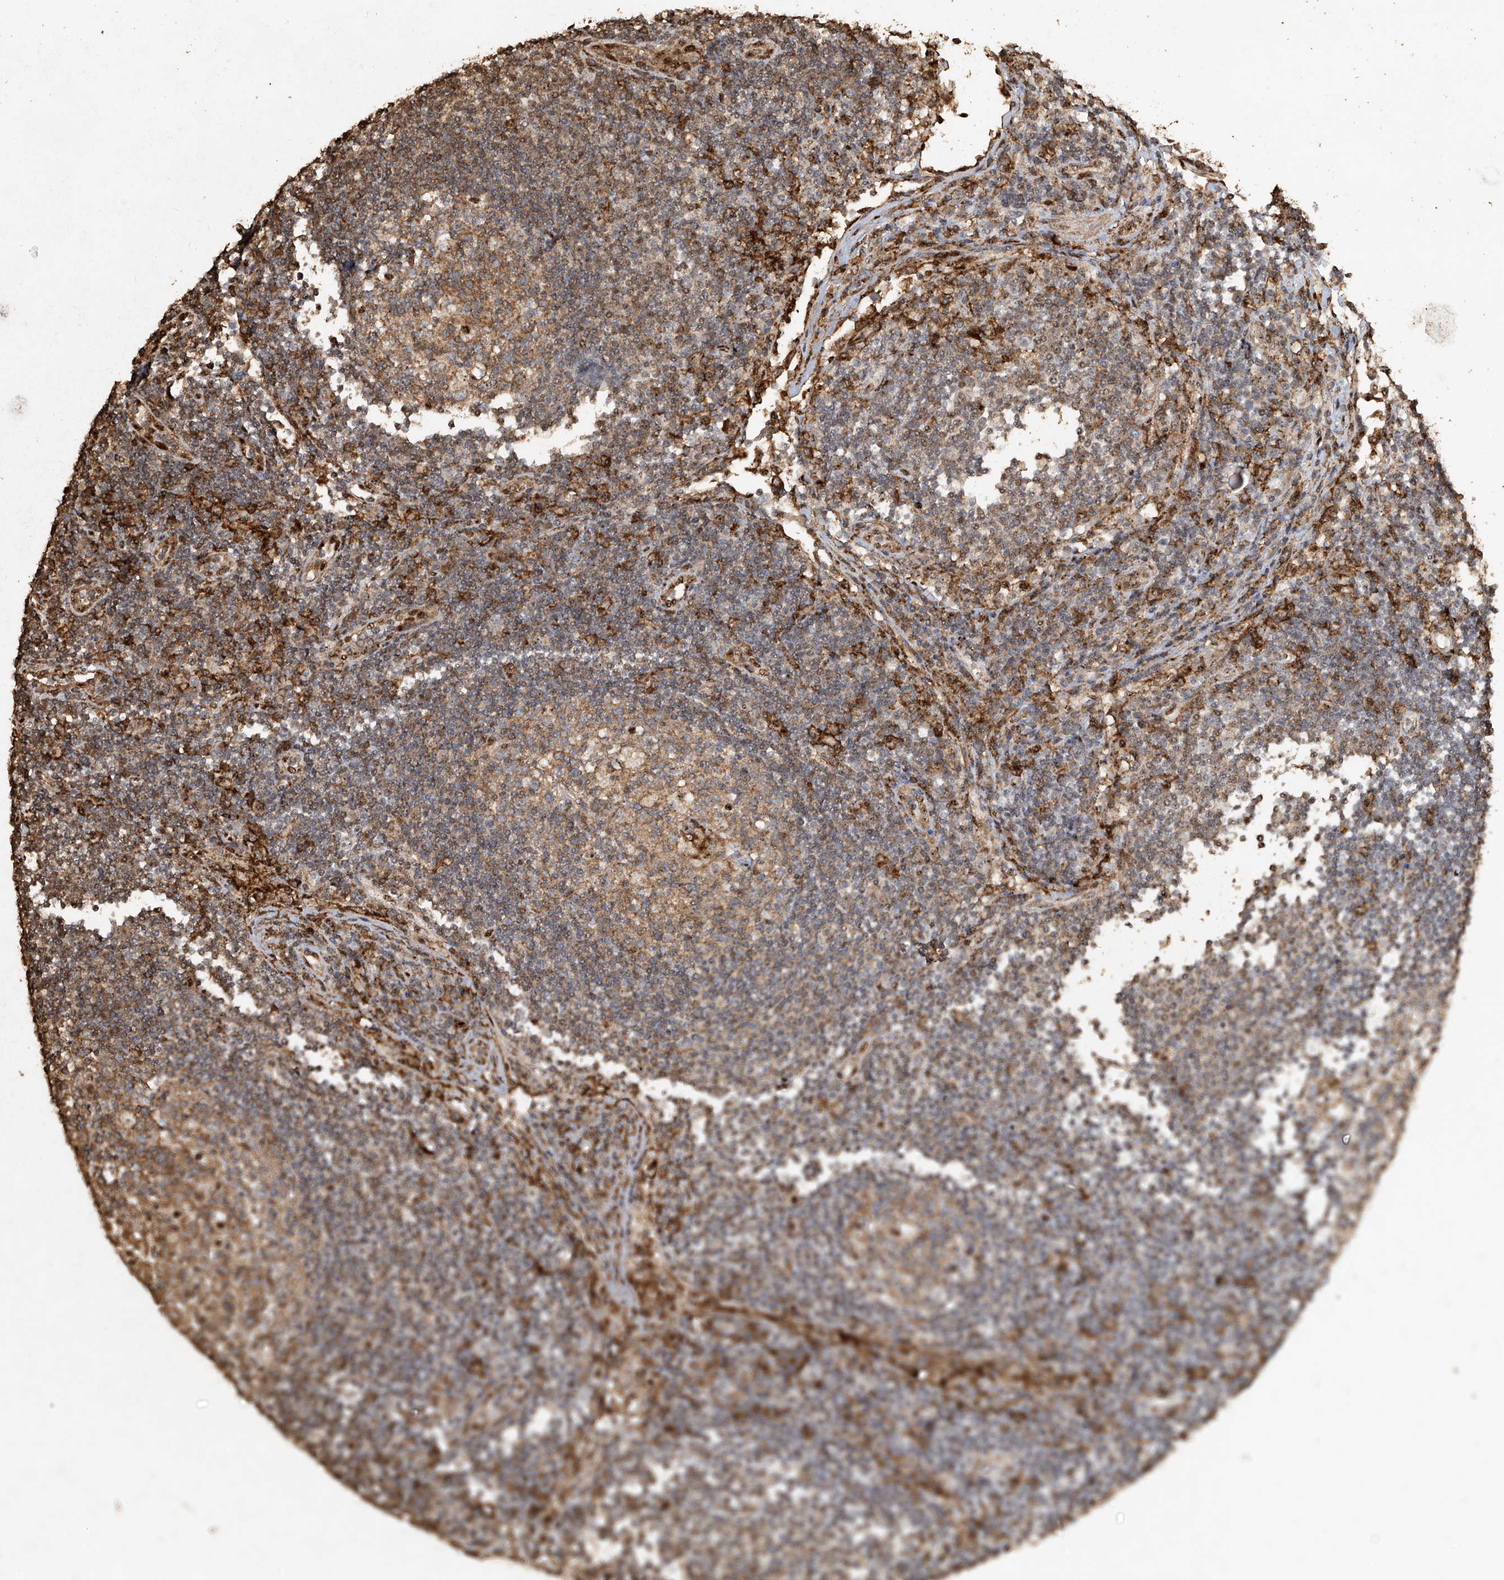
{"staining": {"intensity": "moderate", "quantity": "25%-75%", "location": "cytoplasmic/membranous"}, "tissue": "lymph node", "cell_type": "Germinal center cells", "image_type": "normal", "snomed": [{"axis": "morphology", "description": "Normal tissue, NOS"}, {"axis": "topography", "description": "Lymph node"}], "caption": "Immunohistochemistry (IHC) (DAB (3,3'-diaminobenzidine)) staining of unremarkable human lymph node shows moderate cytoplasmic/membranous protein staining in approximately 25%-75% of germinal center cells. (DAB = brown stain, brightfield microscopy at high magnification).", "gene": "ERBB3", "patient": {"sex": "female", "age": 53}}